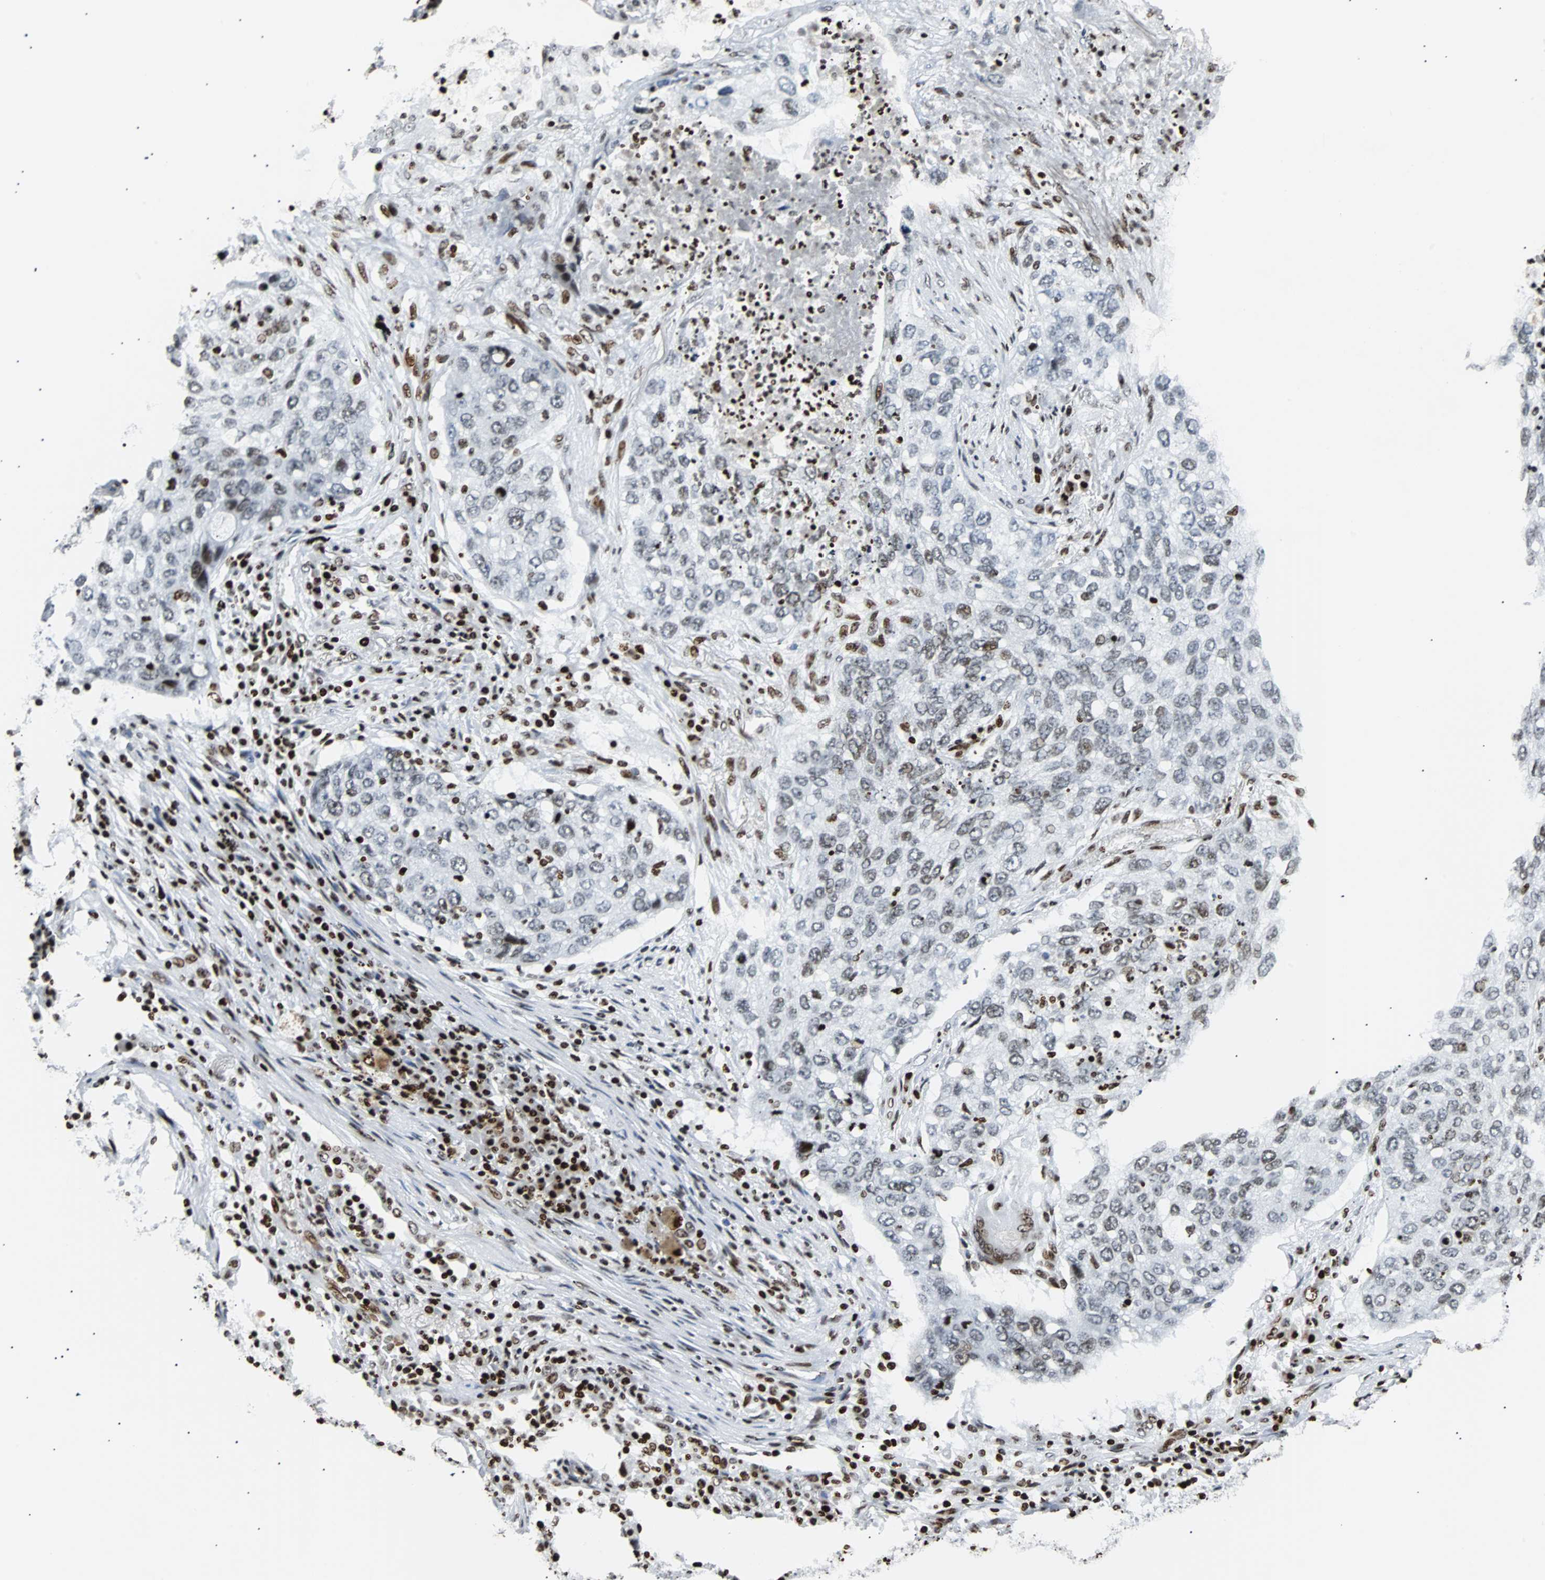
{"staining": {"intensity": "moderate", "quantity": "<25%", "location": "nuclear"}, "tissue": "lung cancer", "cell_type": "Tumor cells", "image_type": "cancer", "snomed": [{"axis": "morphology", "description": "Squamous cell carcinoma, NOS"}, {"axis": "topography", "description": "Lung"}], "caption": "The image displays a brown stain indicating the presence of a protein in the nuclear of tumor cells in lung cancer. The staining is performed using DAB (3,3'-diaminobenzidine) brown chromogen to label protein expression. The nuclei are counter-stained blue using hematoxylin.", "gene": "ZNF131", "patient": {"sex": "female", "age": 63}}